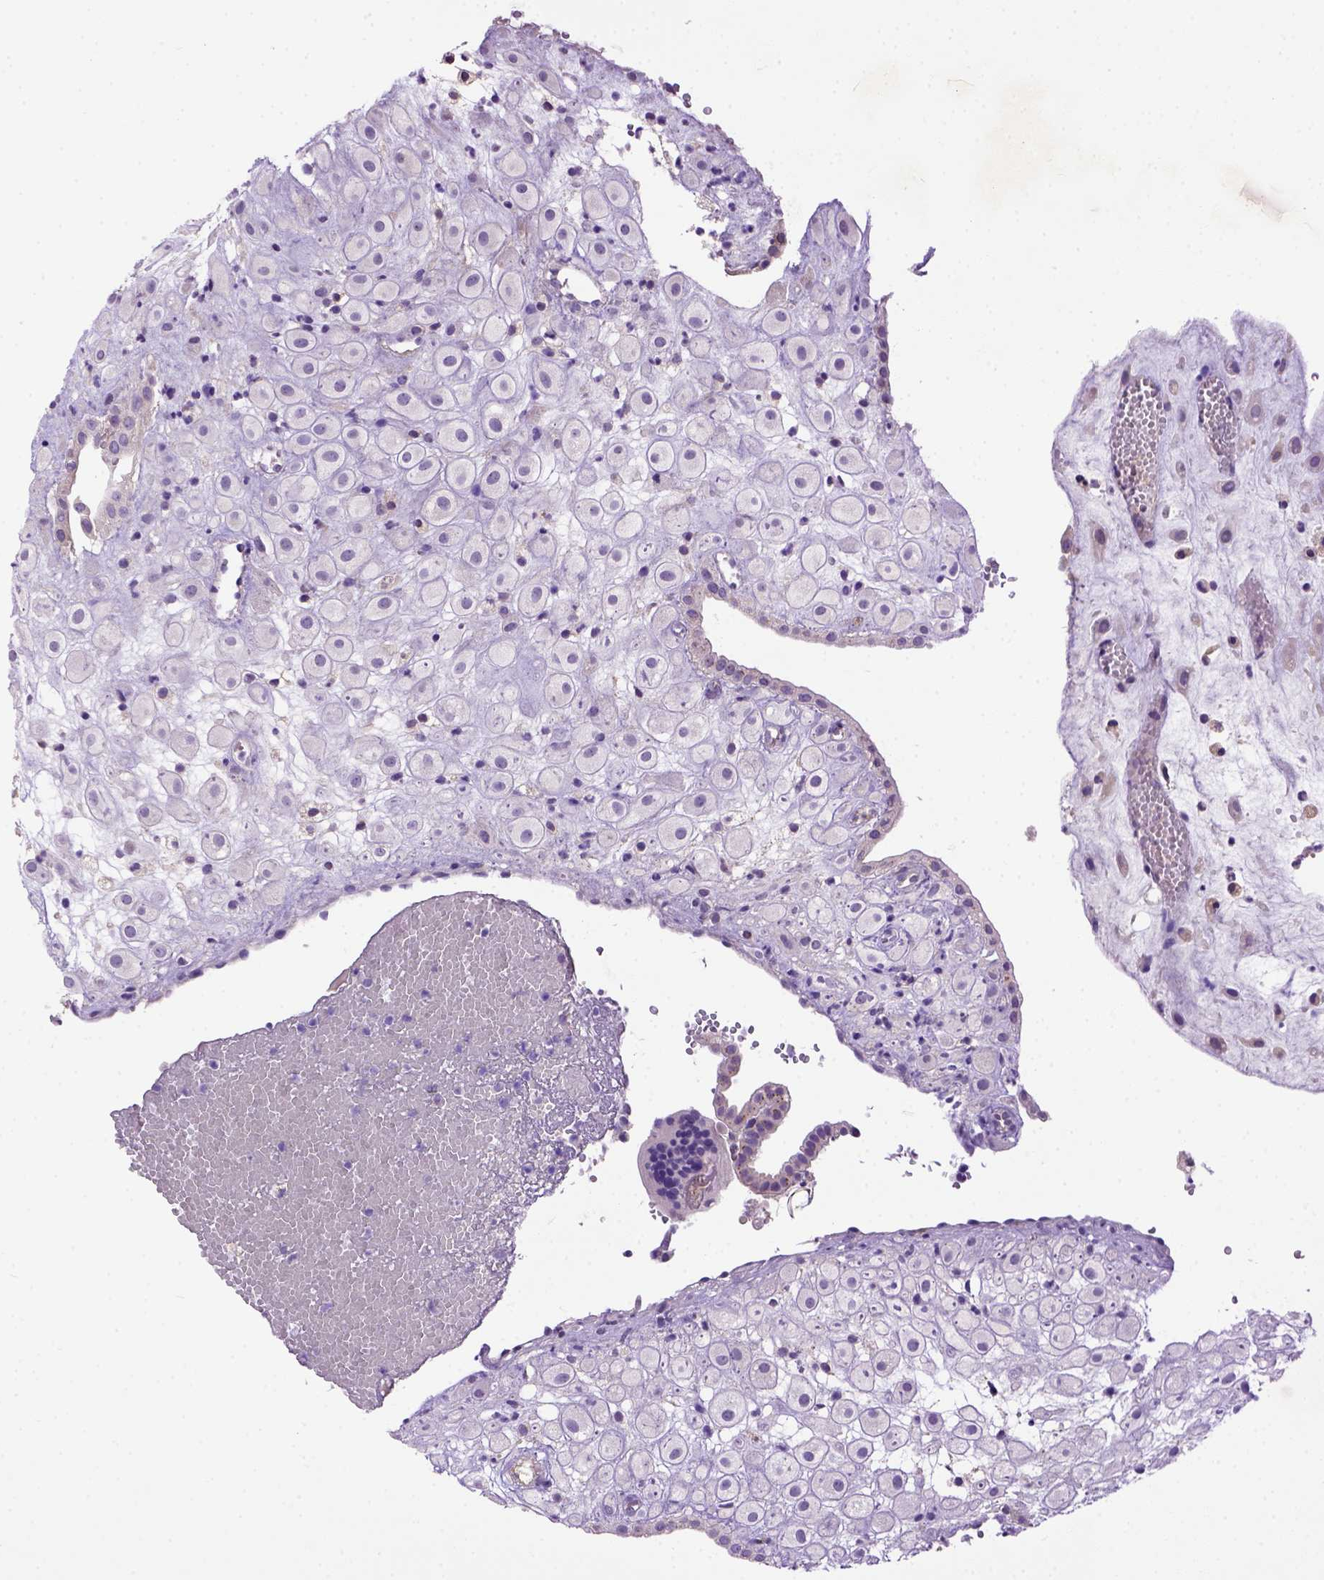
{"staining": {"intensity": "negative", "quantity": "none", "location": "none"}, "tissue": "placenta", "cell_type": "Decidual cells", "image_type": "normal", "snomed": [{"axis": "morphology", "description": "Normal tissue, NOS"}, {"axis": "topography", "description": "Placenta"}], "caption": "IHC histopathology image of unremarkable placenta: human placenta stained with DAB demonstrates no significant protein staining in decidual cells.", "gene": "DEPDC1B", "patient": {"sex": "female", "age": 24}}